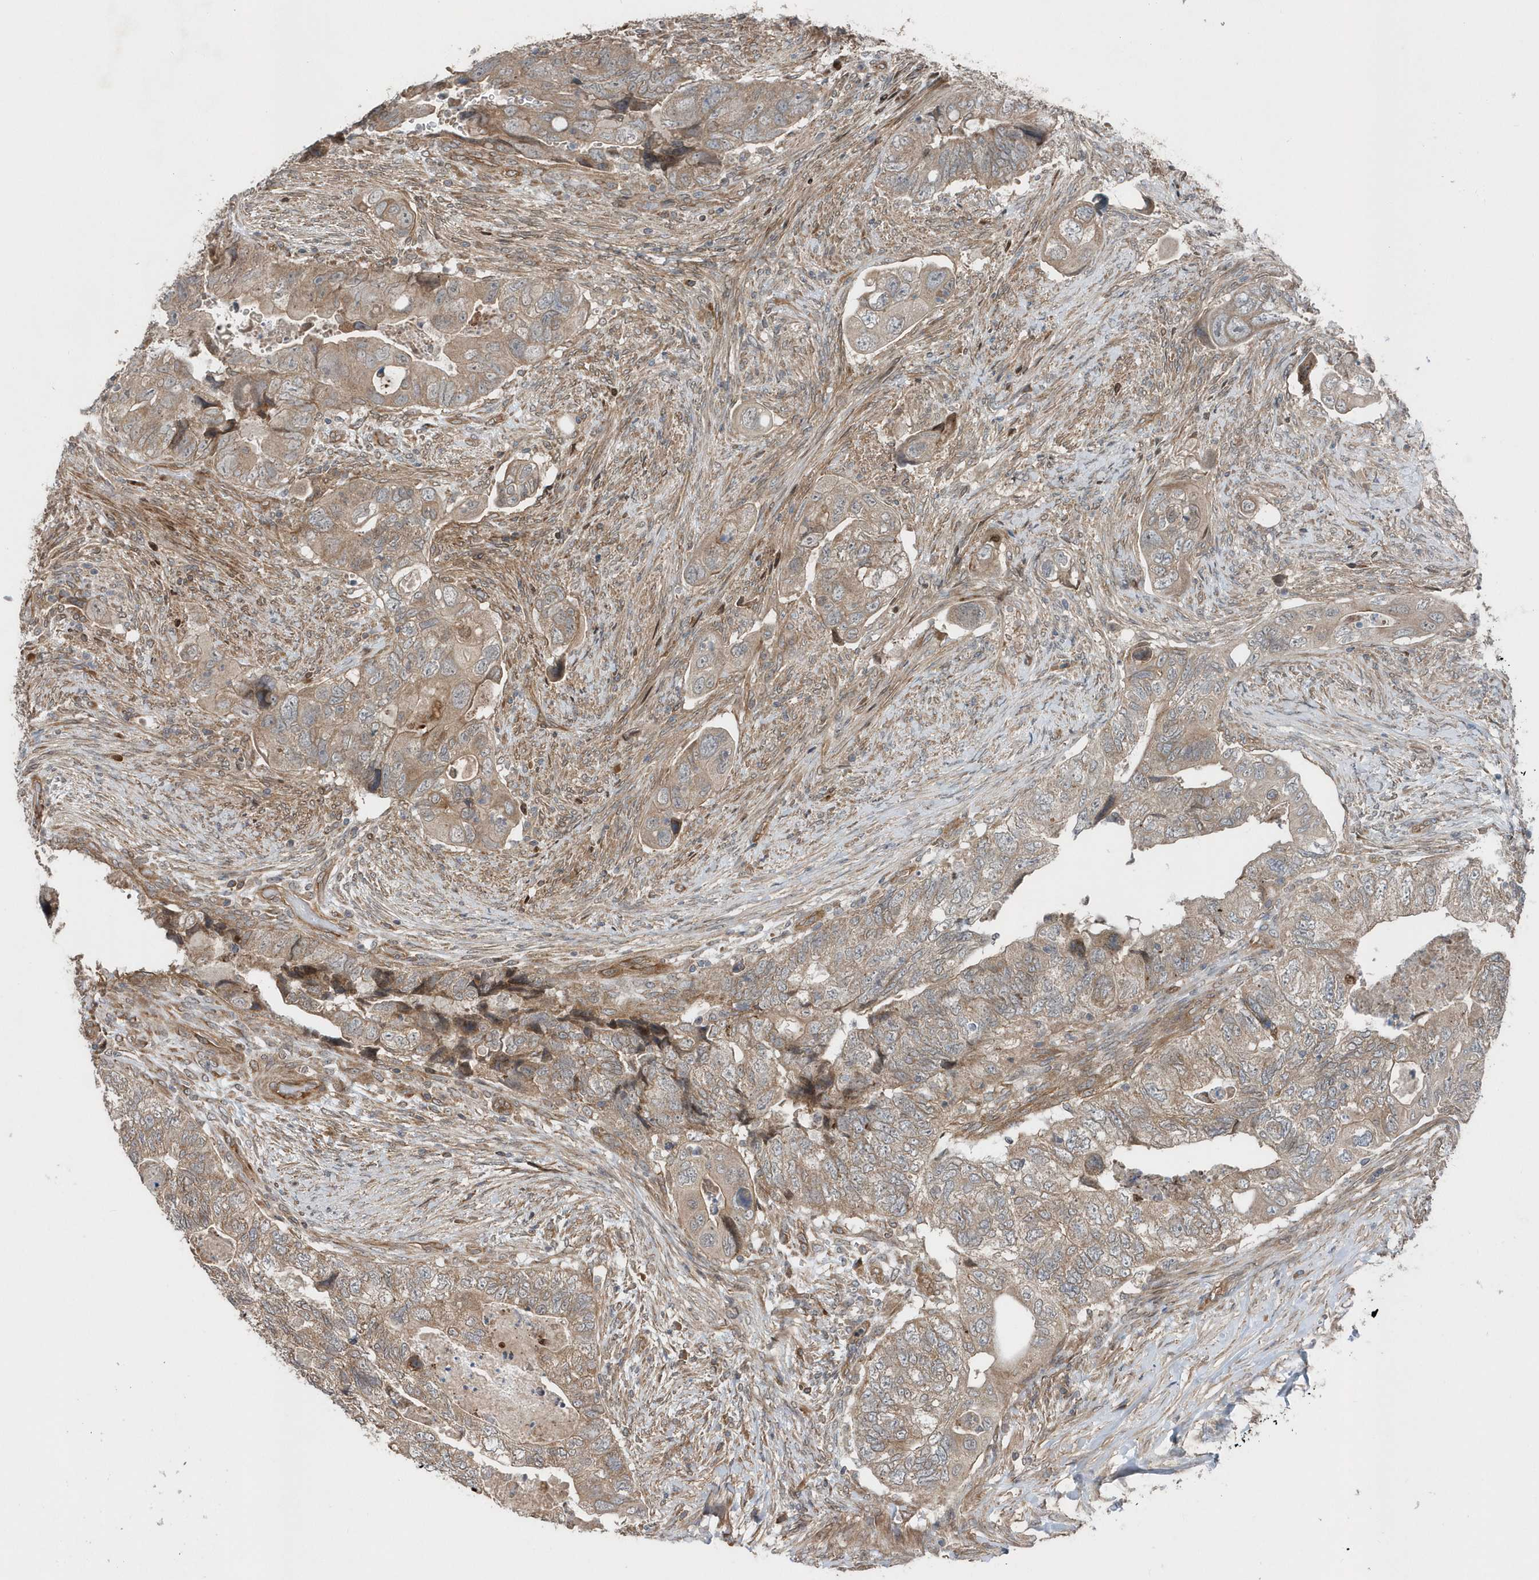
{"staining": {"intensity": "weak", "quantity": ">75%", "location": "cytoplasmic/membranous"}, "tissue": "colorectal cancer", "cell_type": "Tumor cells", "image_type": "cancer", "snomed": [{"axis": "morphology", "description": "Adenocarcinoma, NOS"}, {"axis": "topography", "description": "Rectum"}], "caption": "Immunohistochemistry of colorectal cancer (adenocarcinoma) shows low levels of weak cytoplasmic/membranous expression in approximately >75% of tumor cells.", "gene": "MCC", "patient": {"sex": "male", "age": 63}}